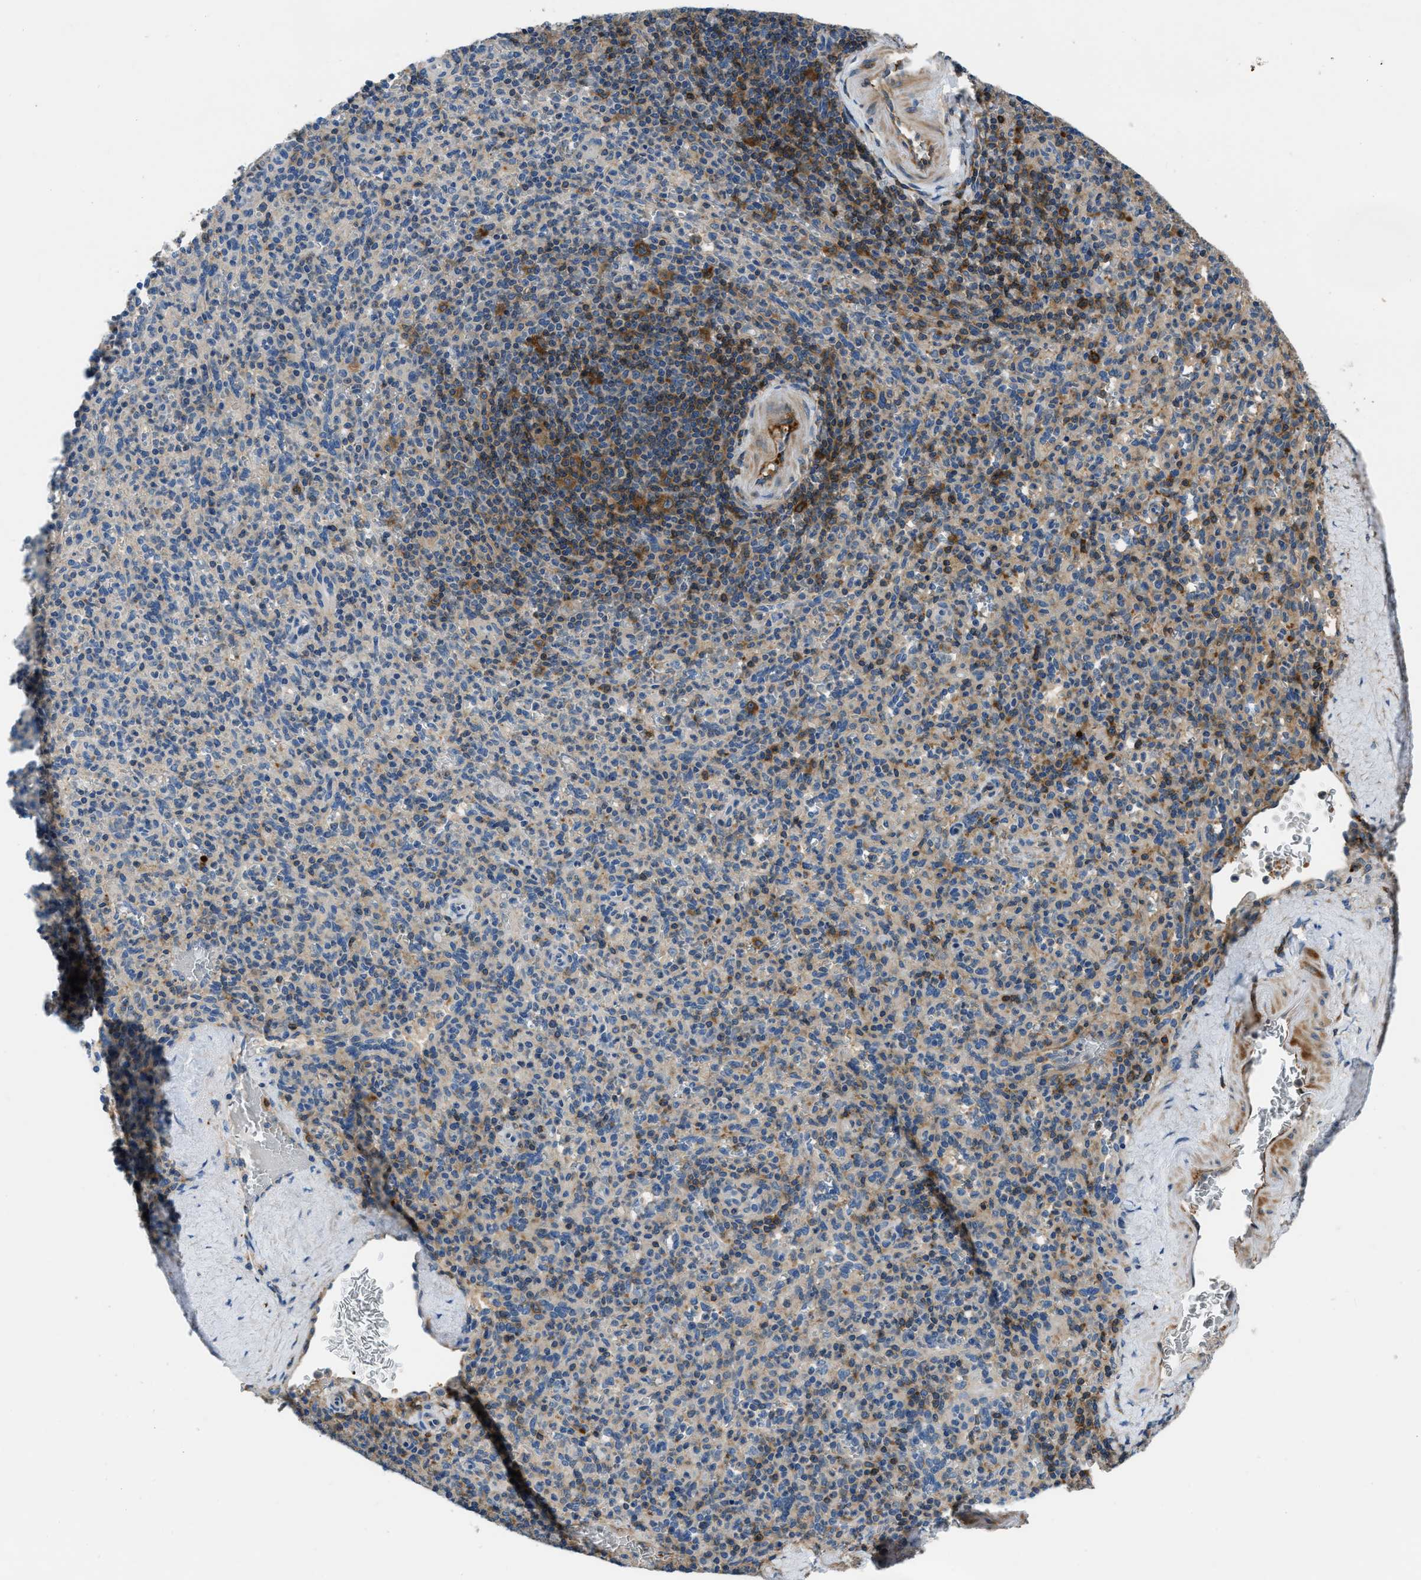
{"staining": {"intensity": "moderate", "quantity": "<25%", "location": "cytoplasmic/membranous"}, "tissue": "spleen", "cell_type": "Cells in red pulp", "image_type": "normal", "snomed": [{"axis": "morphology", "description": "Normal tissue, NOS"}, {"axis": "topography", "description": "Spleen"}], "caption": "A brown stain shows moderate cytoplasmic/membranous positivity of a protein in cells in red pulp of unremarkable spleen.", "gene": "PFKP", "patient": {"sex": "male", "age": 36}}